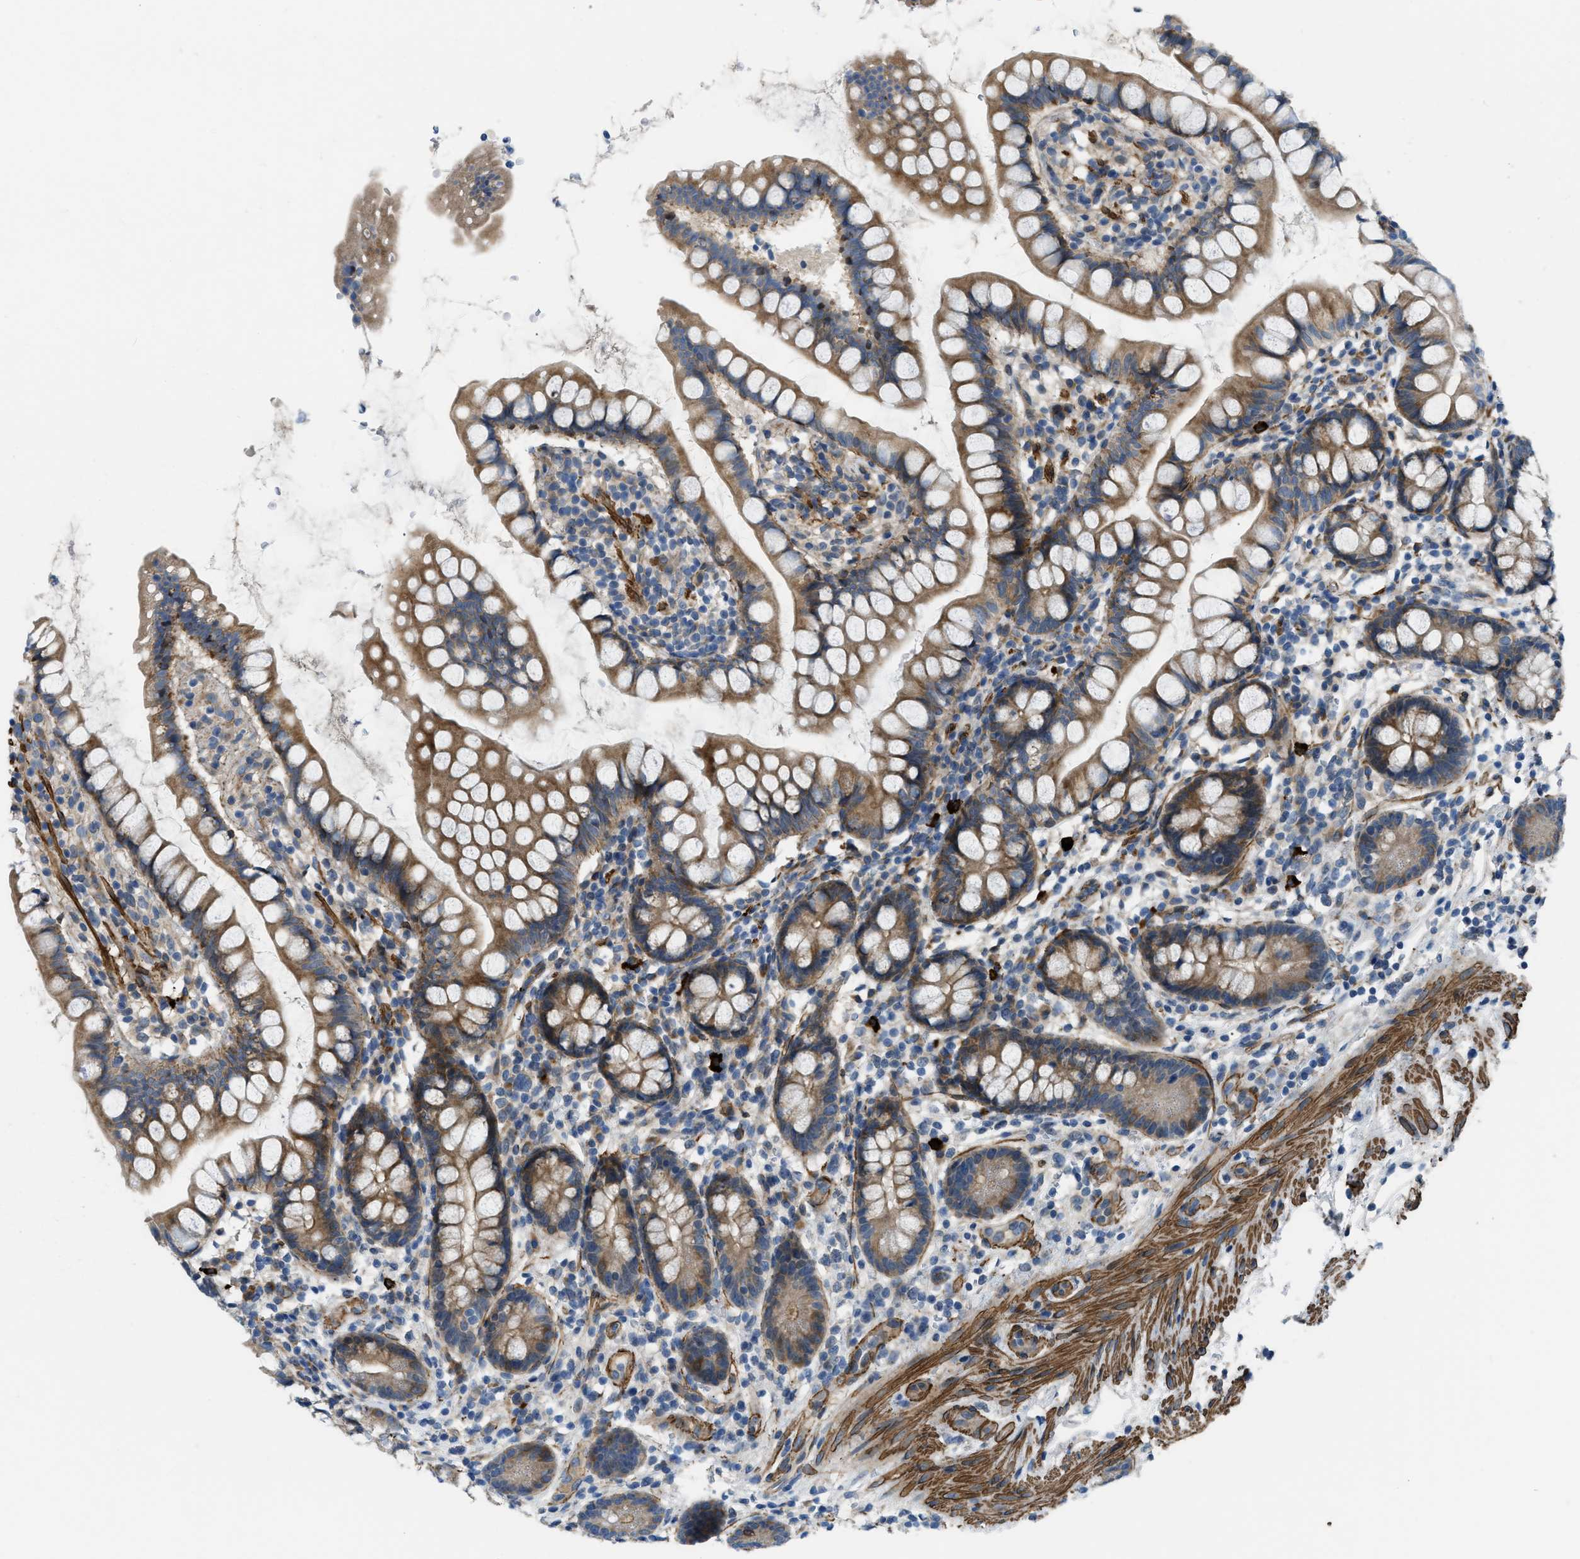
{"staining": {"intensity": "moderate", "quantity": ">75%", "location": "cytoplasmic/membranous"}, "tissue": "small intestine", "cell_type": "Glandular cells", "image_type": "normal", "snomed": [{"axis": "morphology", "description": "Normal tissue, NOS"}, {"axis": "topography", "description": "Small intestine"}], "caption": "Glandular cells reveal moderate cytoplasmic/membranous positivity in about >75% of cells in unremarkable small intestine. The staining was performed using DAB to visualize the protein expression in brown, while the nuclei were stained in blue with hematoxylin (Magnification: 20x).", "gene": "BMPR1A", "patient": {"sex": "female", "age": 84}}